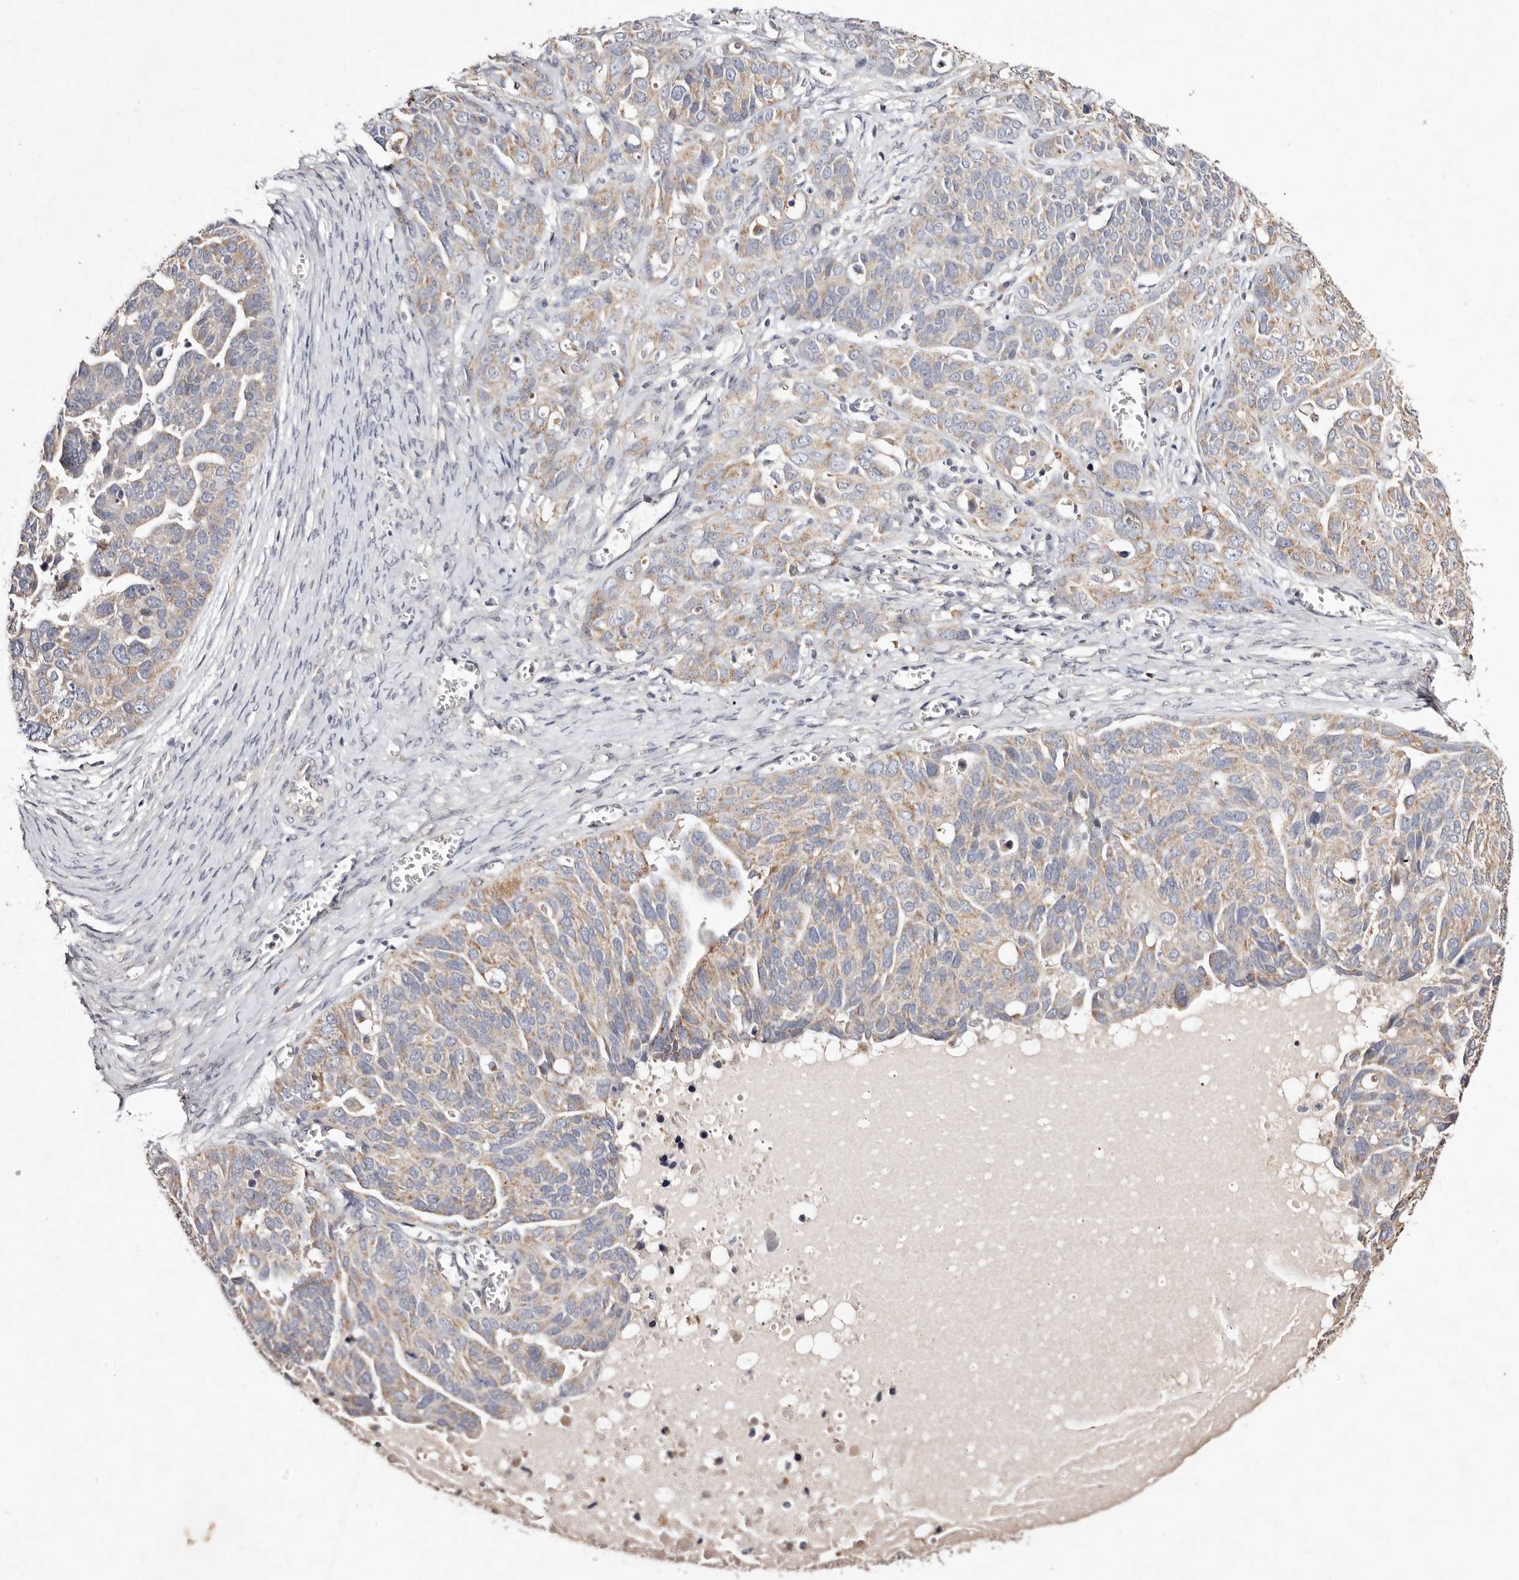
{"staining": {"intensity": "weak", "quantity": "25%-75%", "location": "cytoplasmic/membranous"}, "tissue": "ovarian cancer", "cell_type": "Tumor cells", "image_type": "cancer", "snomed": [{"axis": "morphology", "description": "Cystadenocarcinoma, serous, NOS"}, {"axis": "topography", "description": "Ovary"}], "caption": "A high-resolution image shows immunohistochemistry staining of serous cystadenocarcinoma (ovarian), which shows weak cytoplasmic/membranous staining in approximately 25%-75% of tumor cells.", "gene": "TSC2", "patient": {"sex": "female", "age": 44}}